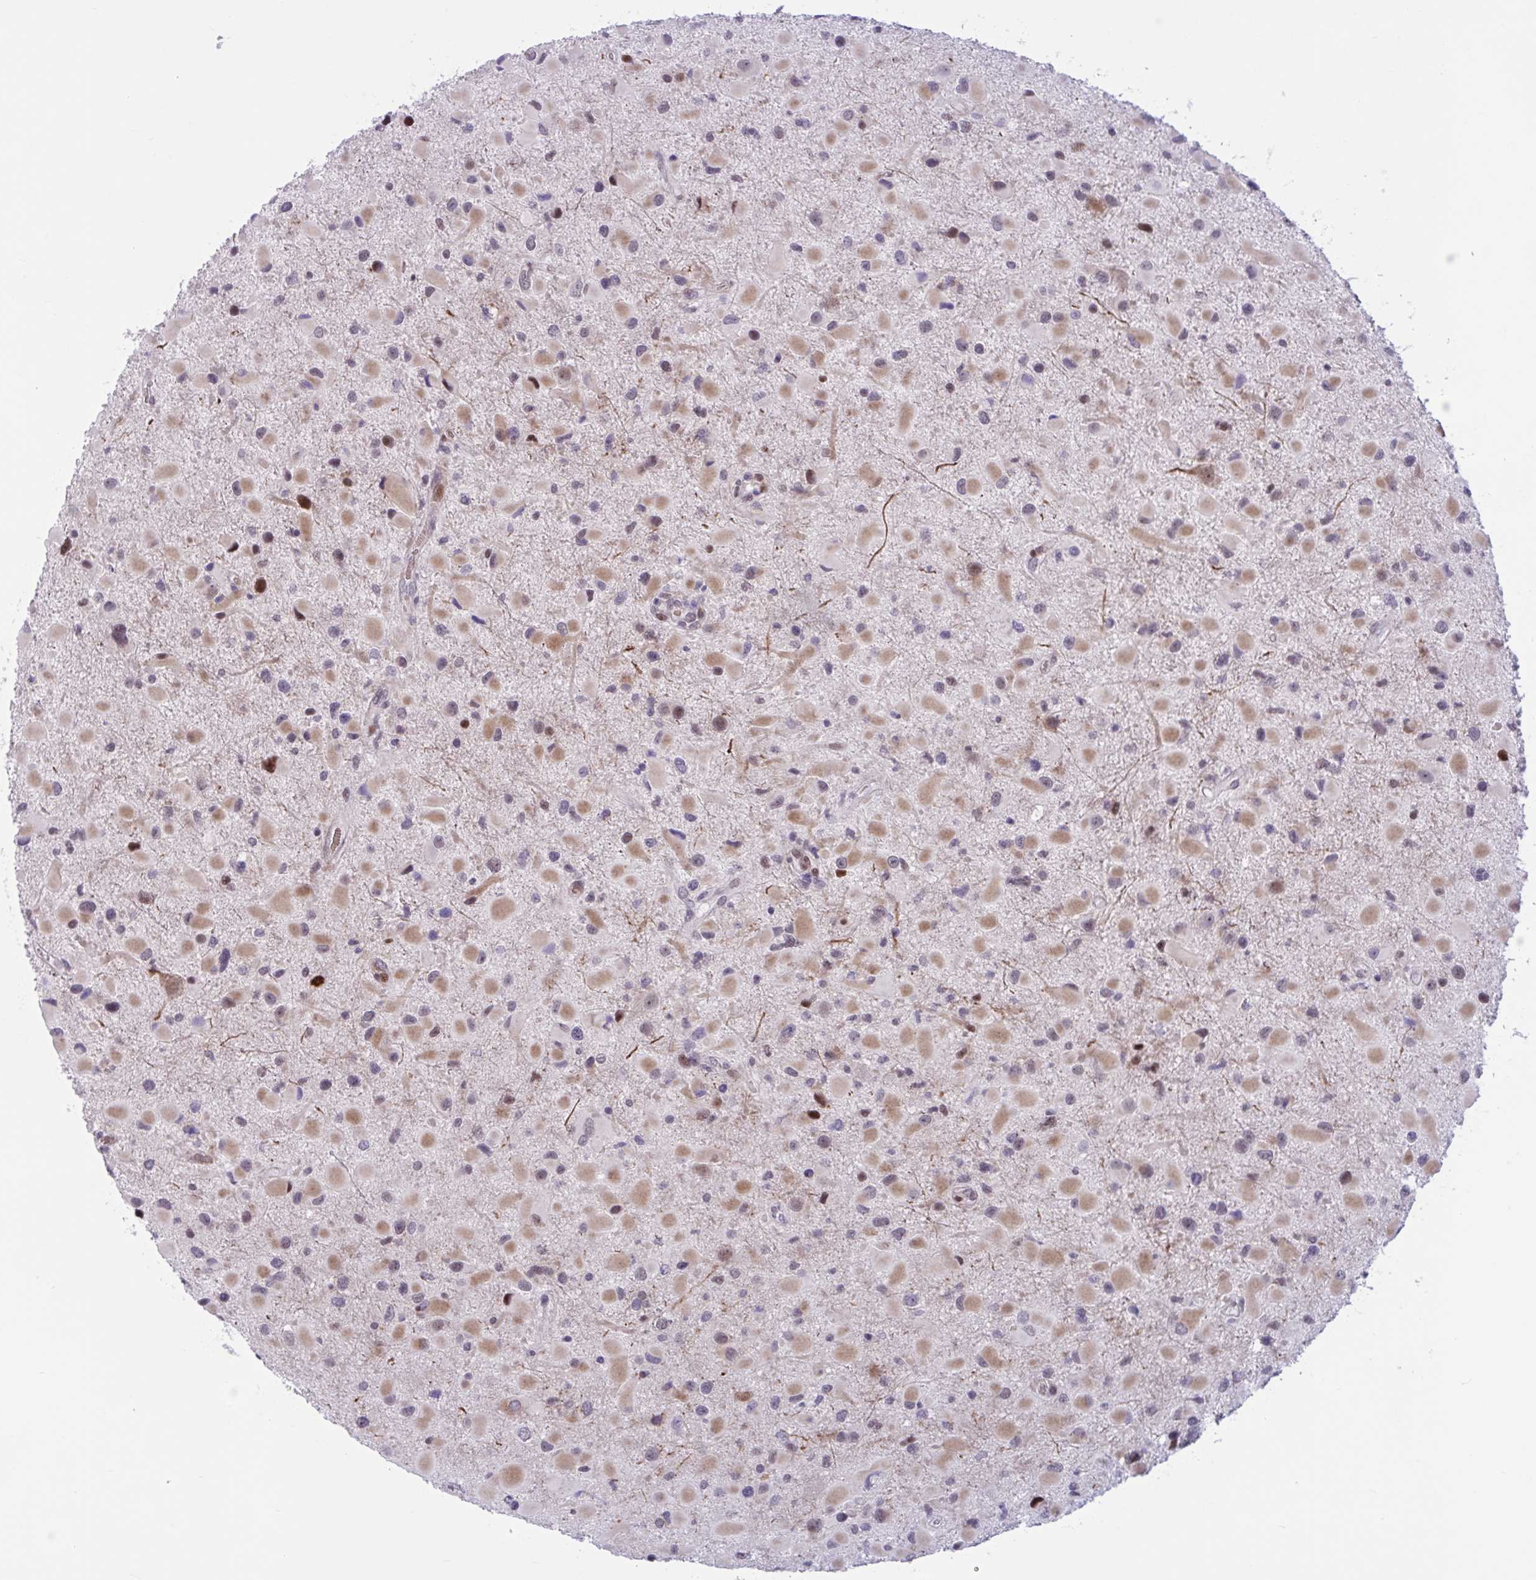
{"staining": {"intensity": "moderate", "quantity": "25%-75%", "location": "cytoplasmic/membranous,nuclear"}, "tissue": "glioma", "cell_type": "Tumor cells", "image_type": "cancer", "snomed": [{"axis": "morphology", "description": "Glioma, malignant, Low grade"}, {"axis": "topography", "description": "Brain"}], "caption": "Immunohistochemistry (DAB) staining of malignant glioma (low-grade) displays moderate cytoplasmic/membranous and nuclear protein positivity in approximately 25%-75% of tumor cells. (DAB IHC, brown staining for protein, blue staining for nuclei).", "gene": "RBL1", "patient": {"sex": "female", "age": 32}}